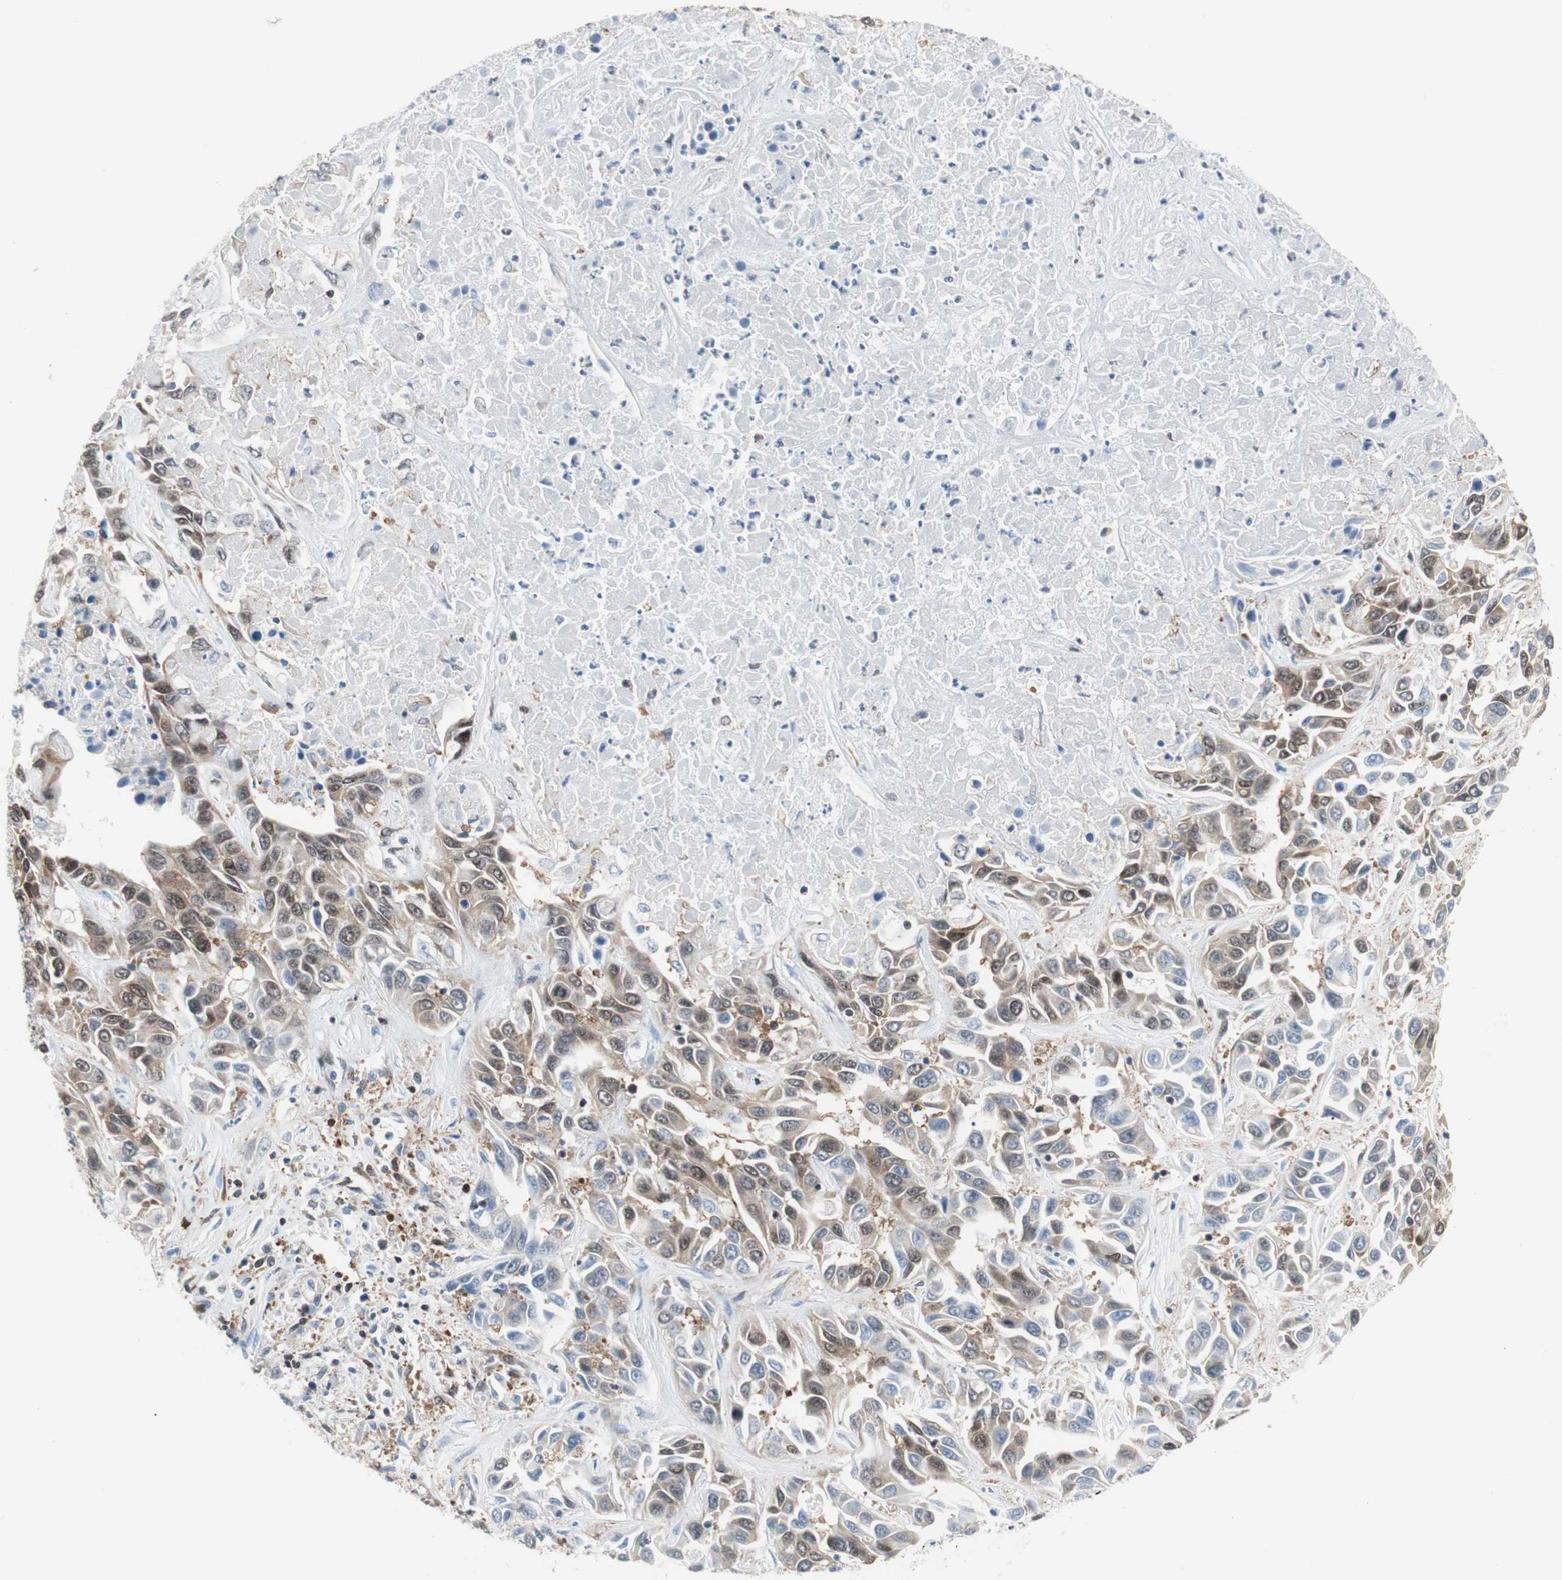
{"staining": {"intensity": "moderate", "quantity": "25%-75%", "location": "cytoplasmic/membranous"}, "tissue": "liver cancer", "cell_type": "Tumor cells", "image_type": "cancer", "snomed": [{"axis": "morphology", "description": "Cholangiocarcinoma"}, {"axis": "topography", "description": "Liver"}], "caption": "Human cholangiocarcinoma (liver) stained with a protein marker demonstrates moderate staining in tumor cells.", "gene": "ZNF512B", "patient": {"sex": "female", "age": 52}}